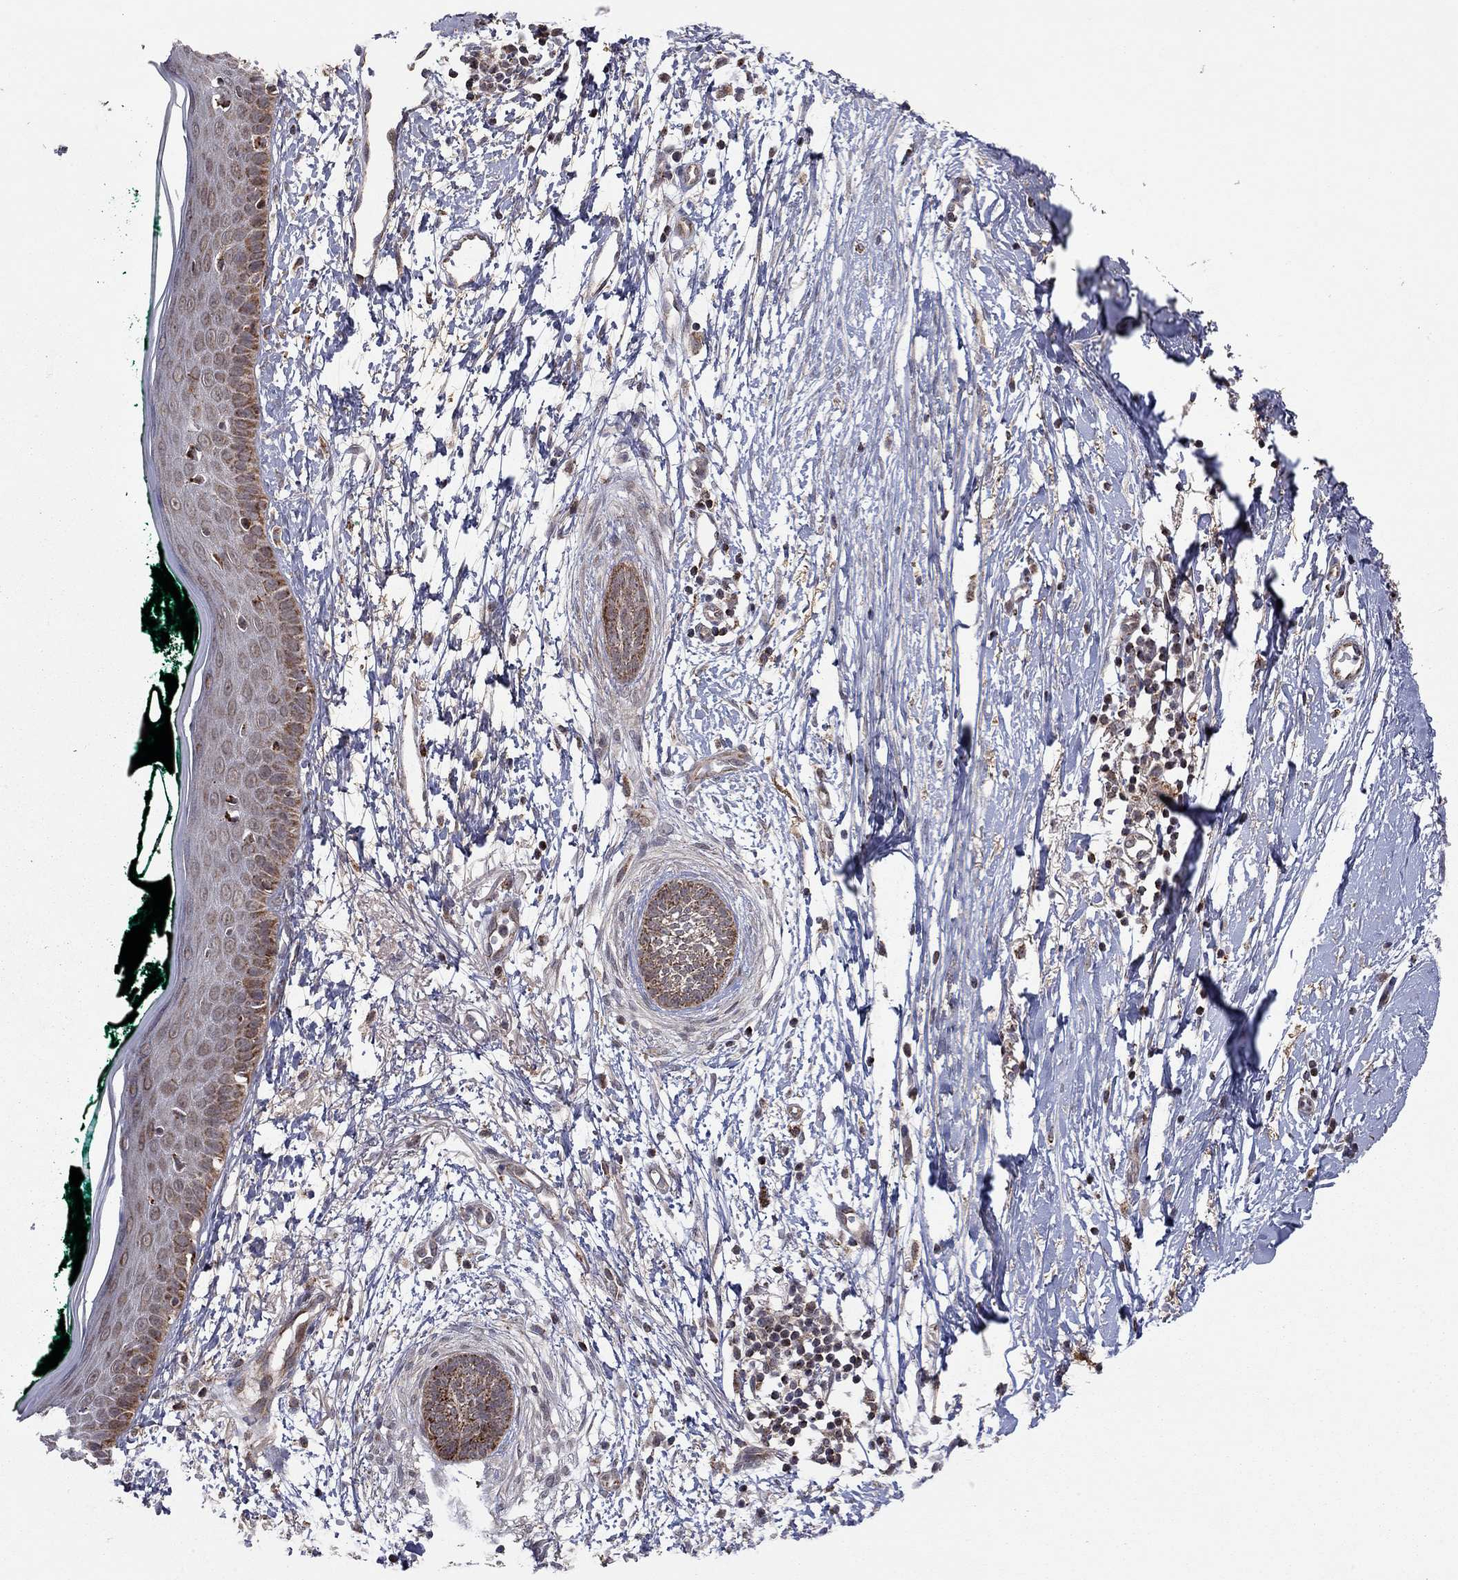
{"staining": {"intensity": "moderate", "quantity": "<25%", "location": "cytoplasmic/membranous"}, "tissue": "skin cancer", "cell_type": "Tumor cells", "image_type": "cancer", "snomed": [{"axis": "morphology", "description": "Normal tissue, NOS"}, {"axis": "morphology", "description": "Basal cell carcinoma"}, {"axis": "topography", "description": "Skin"}], "caption": "This photomicrograph displays immunohistochemistry staining of basal cell carcinoma (skin), with low moderate cytoplasmic/membranous positivity in about <25% of tumor cells.", "gene": "IDS", "patient": {"sex": "male", "age": 84}}